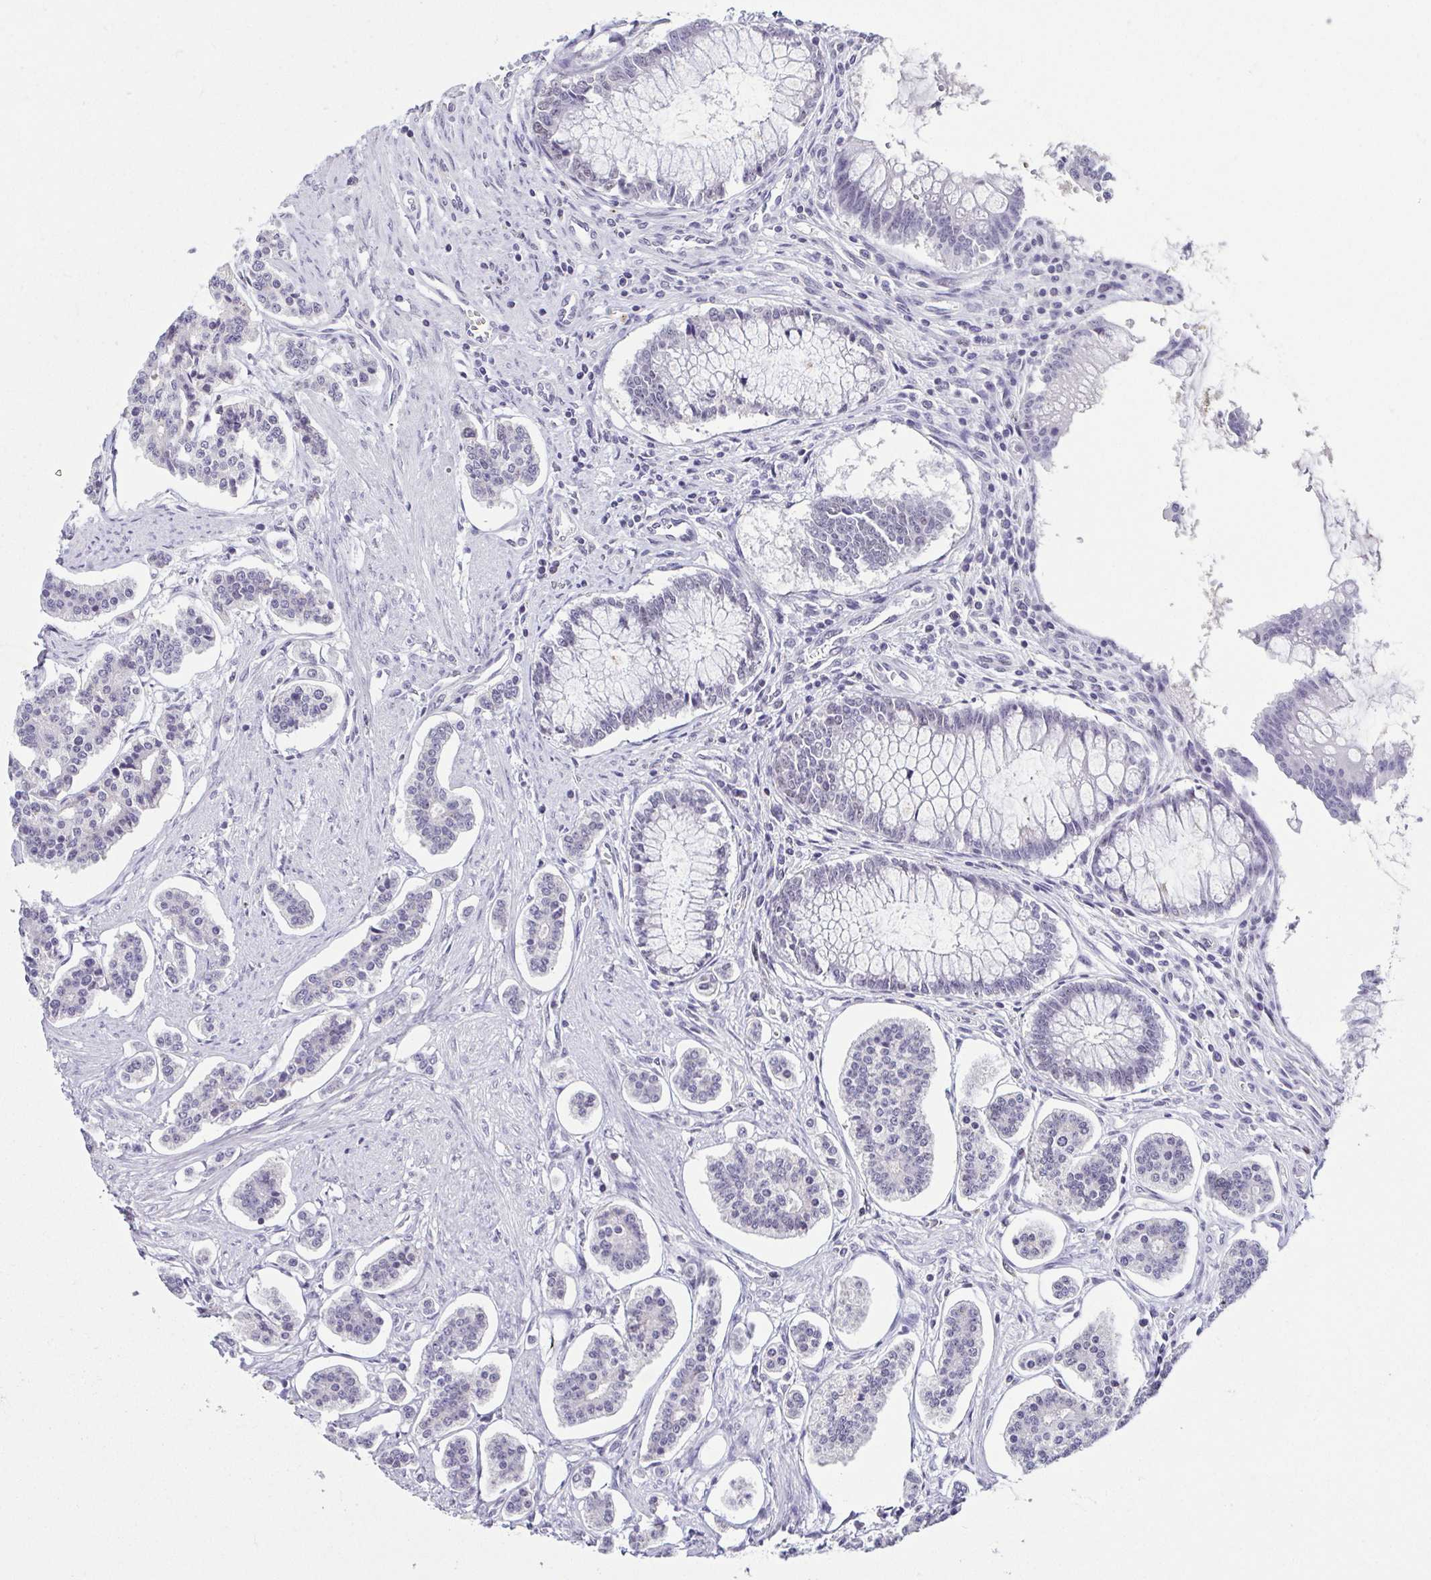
{"staining": {"intensity": "negative", "quantity": "none", "location": "none"}, "tissue": "carcinoid", "cell_type": "Tumor cells", "image_type": "cancer", "snomed": [{"axis": "morphology", "description": "Carcinoid, malignant, NOS"}, {"axis": "topography", "description": "Small intestine"}], "caption": "Immunohistochemistry histopathology image of neoplastic tissue: carcinoid (malignant) stained with DAB displays no significant protein expression in tumor cells.", "gene": "TCF3", "patient": {"sex": "female", "age": 65}}